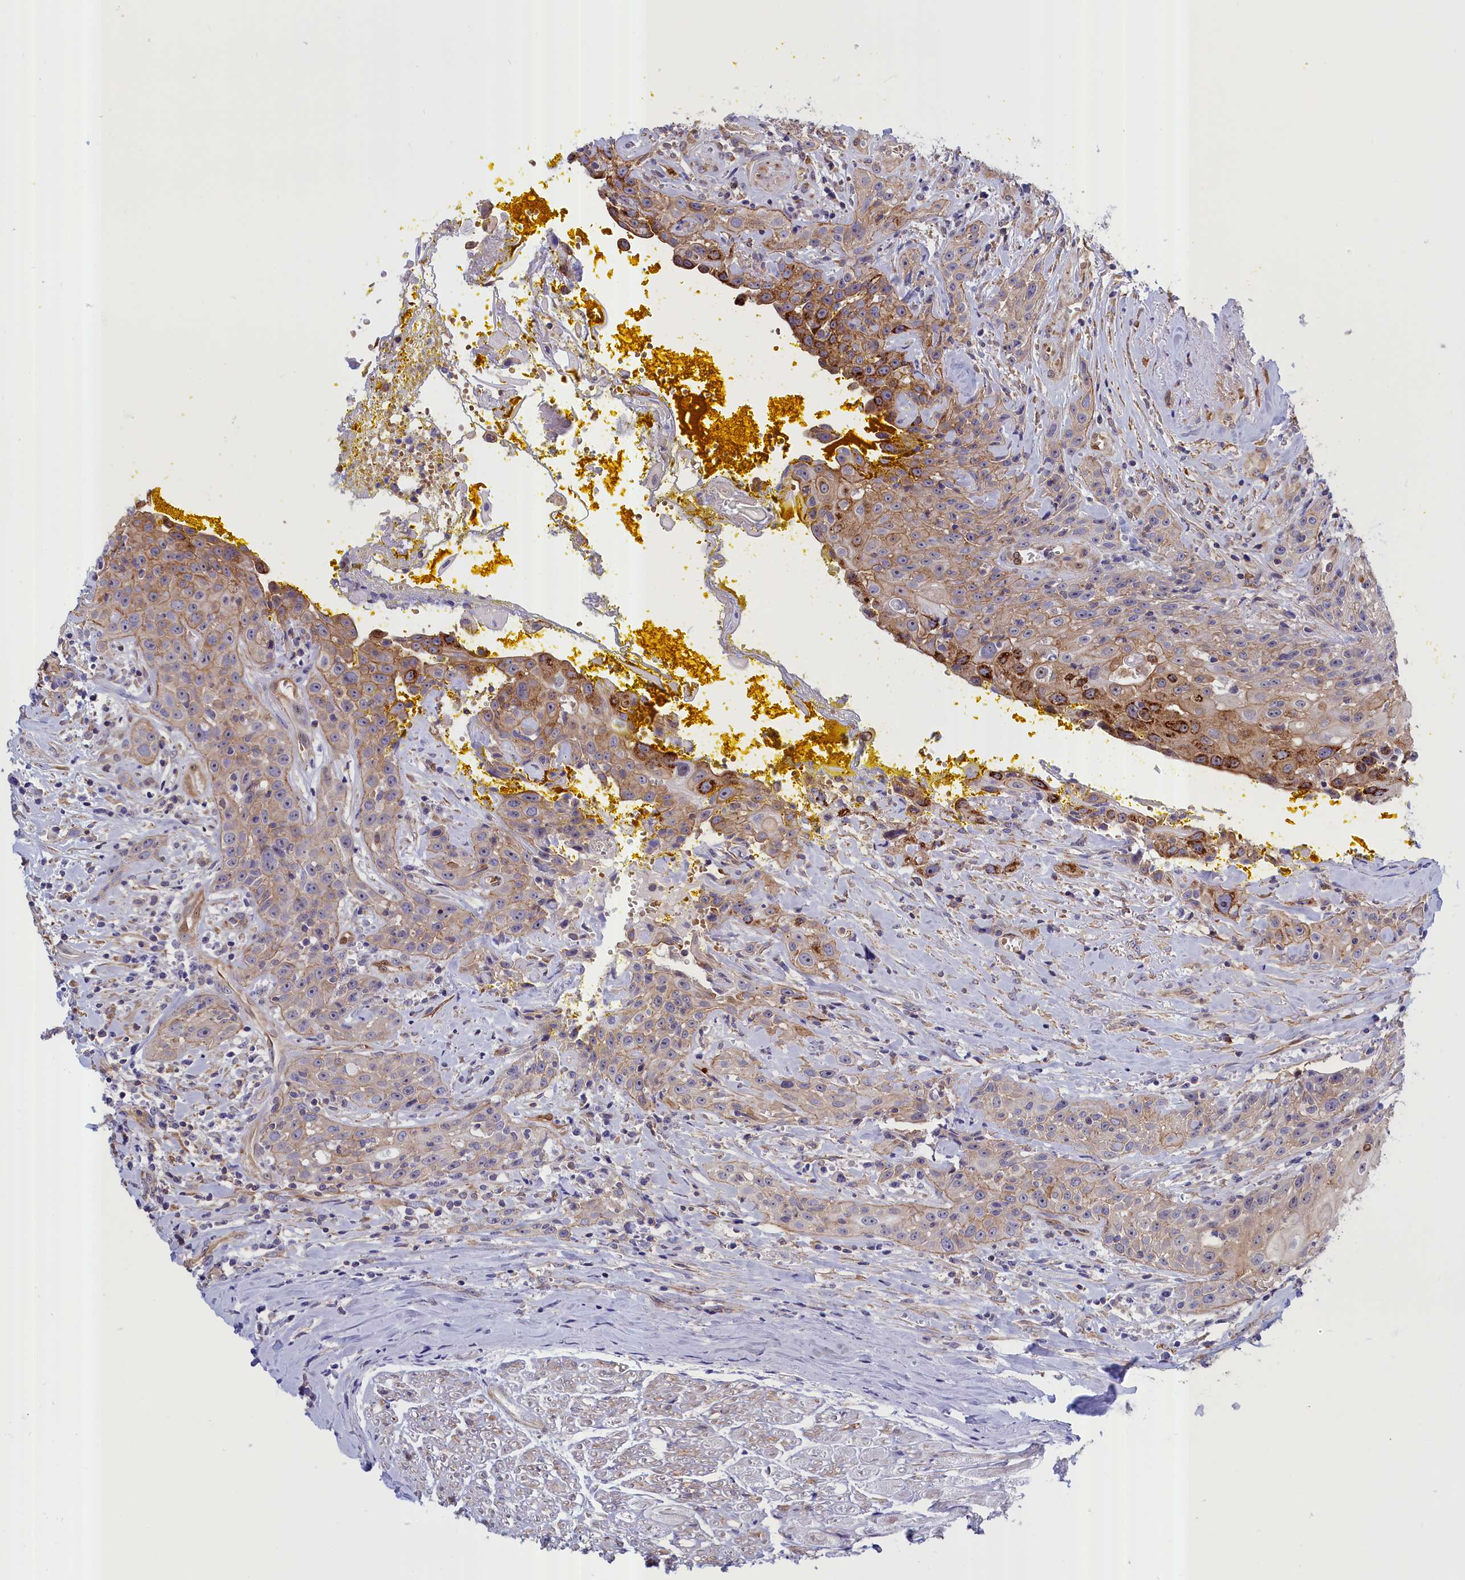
{"staining": {"intensity": "weak", "quantity": "<25%", "location": "cytoplasmic/membranous"}, "tissue": "head and neck cancer", "cell_type": "Tumor cells", "image_type": "cancer", "snomed": [{"axis": "morphology", "description": "Squamous cell carcinoma, NOS"}, {"axis": "topography", "description": "Oral tissue"}, {"axis": "topography", "description": "Head-Neck"}], "caption": "Head and neck cancer stained for a protein using IHC displays no expression tumor cells.", "gene": "ABCC12", "patient": {"sex": "female", "age": 82}}